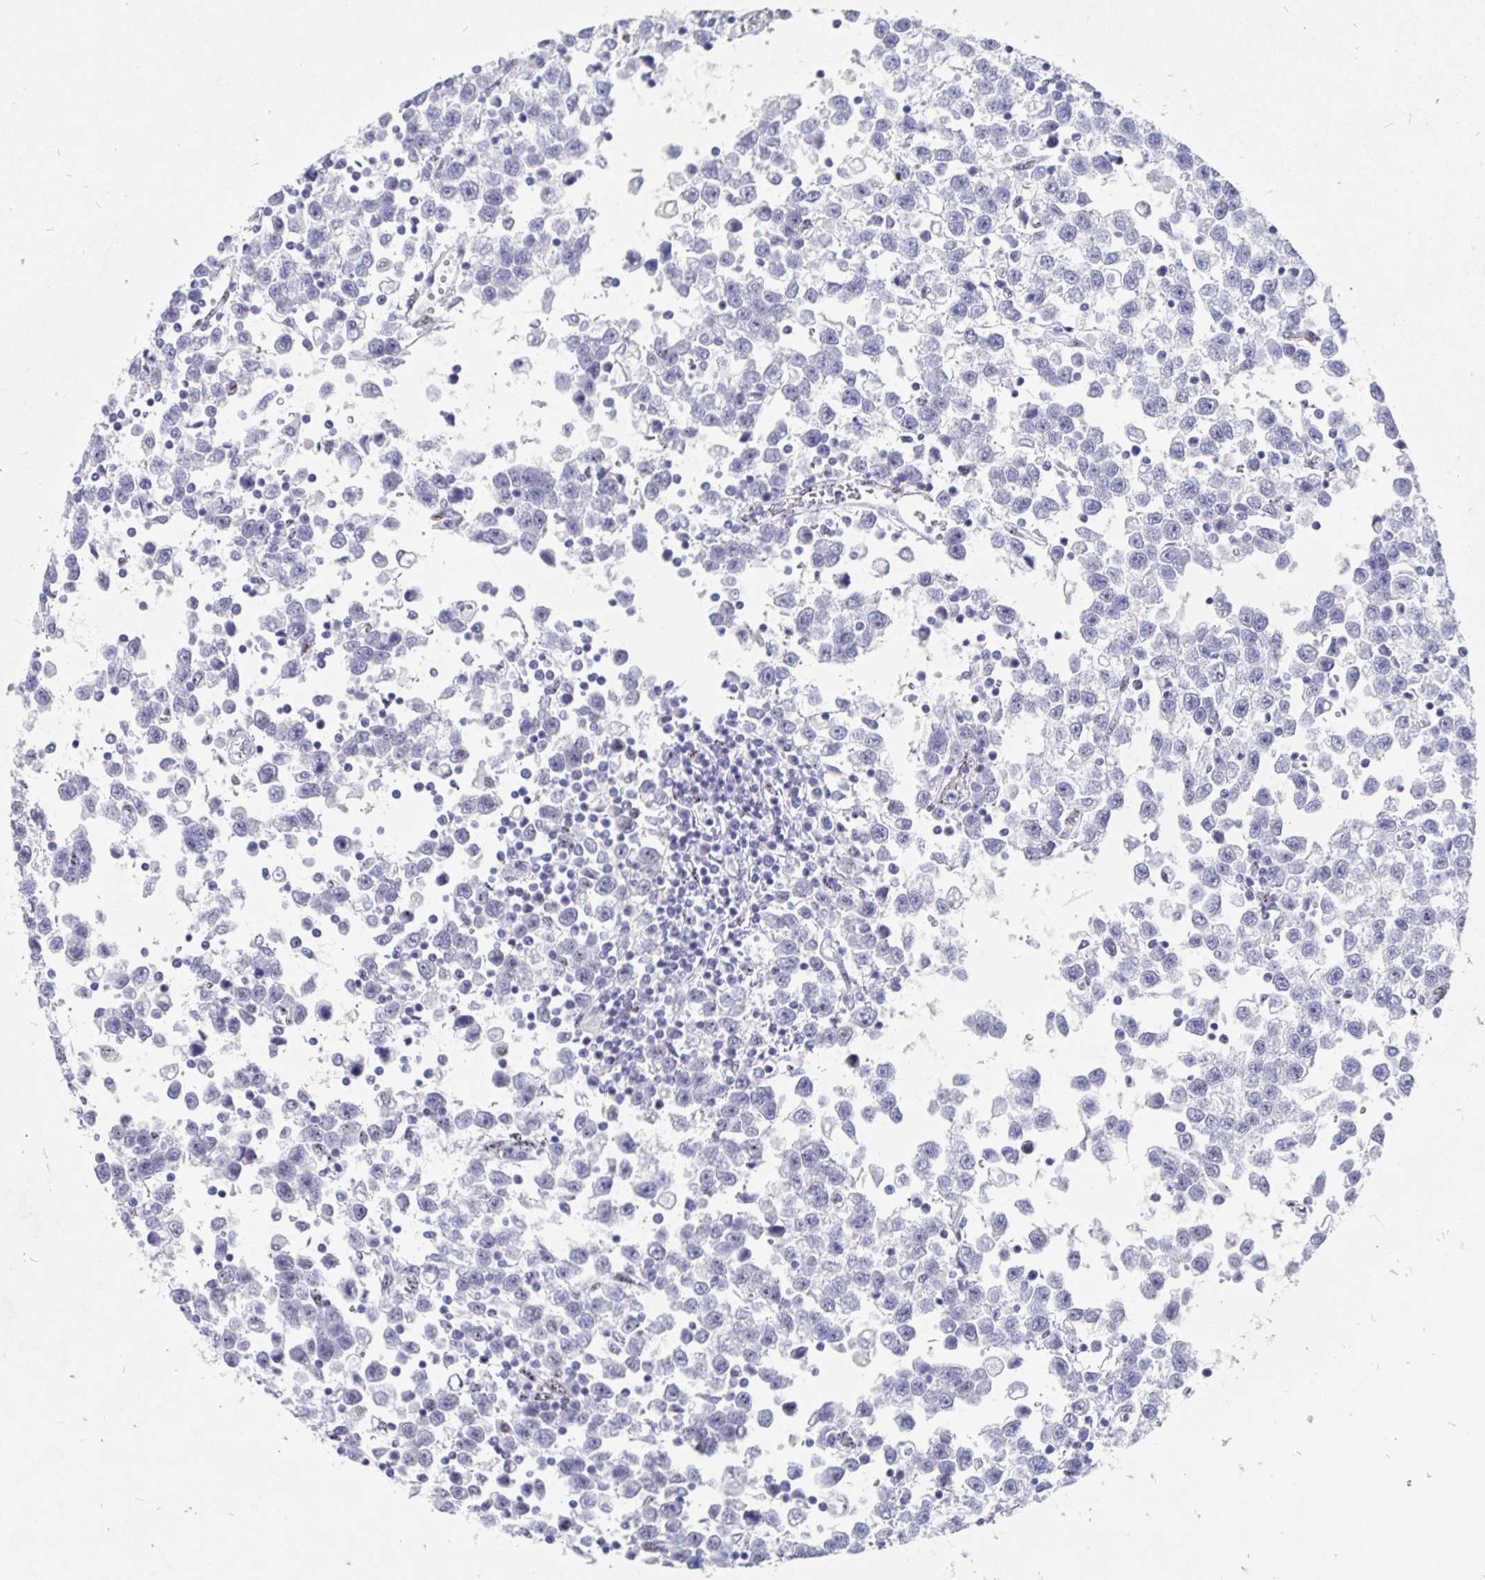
{"staining": {"intensity": "negative", "quantity": "none", "location": "none"}, "tissue": "testis cancer", "cell_type": "Tumor cells", "image_type": "cancer", "snomed": [{"axis": "morphology", "description": "Seminoma, NOS"}, {"axis": "topography", "description": "Testis"}], "caption": "The image reveals no significant staining in tumor cells of testis cancer (seminoma).", "gene": "SMOC1", "patient": {"sex": "male", "age": 34}}